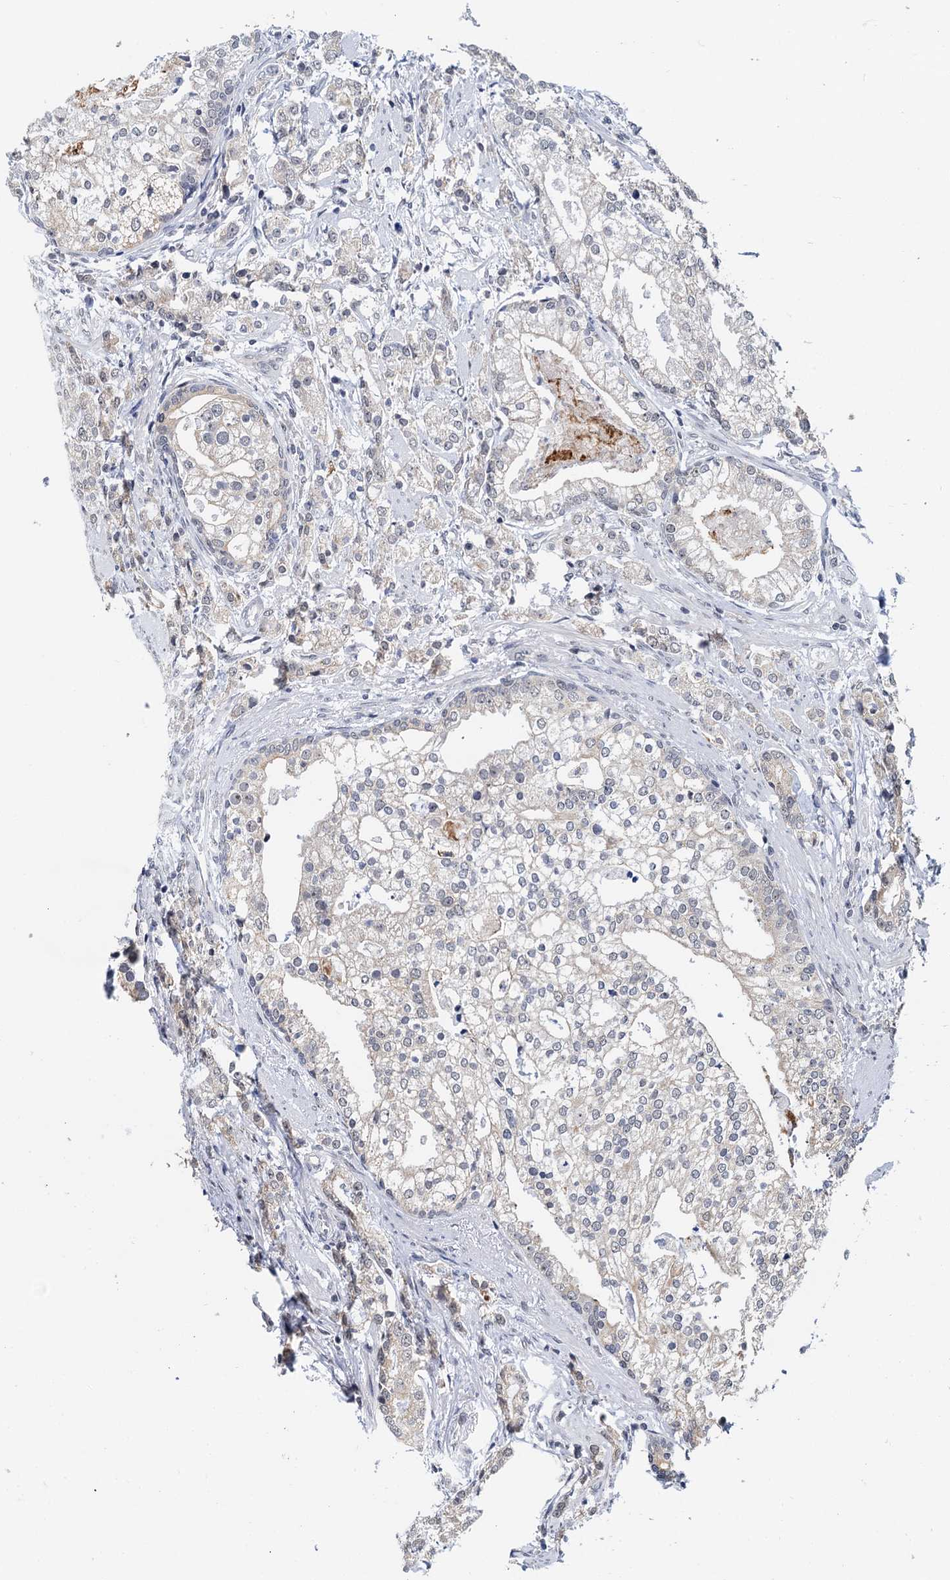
{"staining": {"intensity": "negative", "quantity": "none", "location": "none"}, "tissue": "prostate cancer", "cell_type": "Tumor cells", "image_type": "cancer", "snomed": [{"axis": "morphology", "description": "Adenocarcinoma, High grade"}, {"axis": "topography", "description": "Prostate"}], "caption": "A high-resolution photomicrograph shows immunohistochemistry staining of prostate cancer, which exhibits no significant staining in tumor cells.", "gene": "NAT10", "patient": {"sex": "male", "age": 69}}